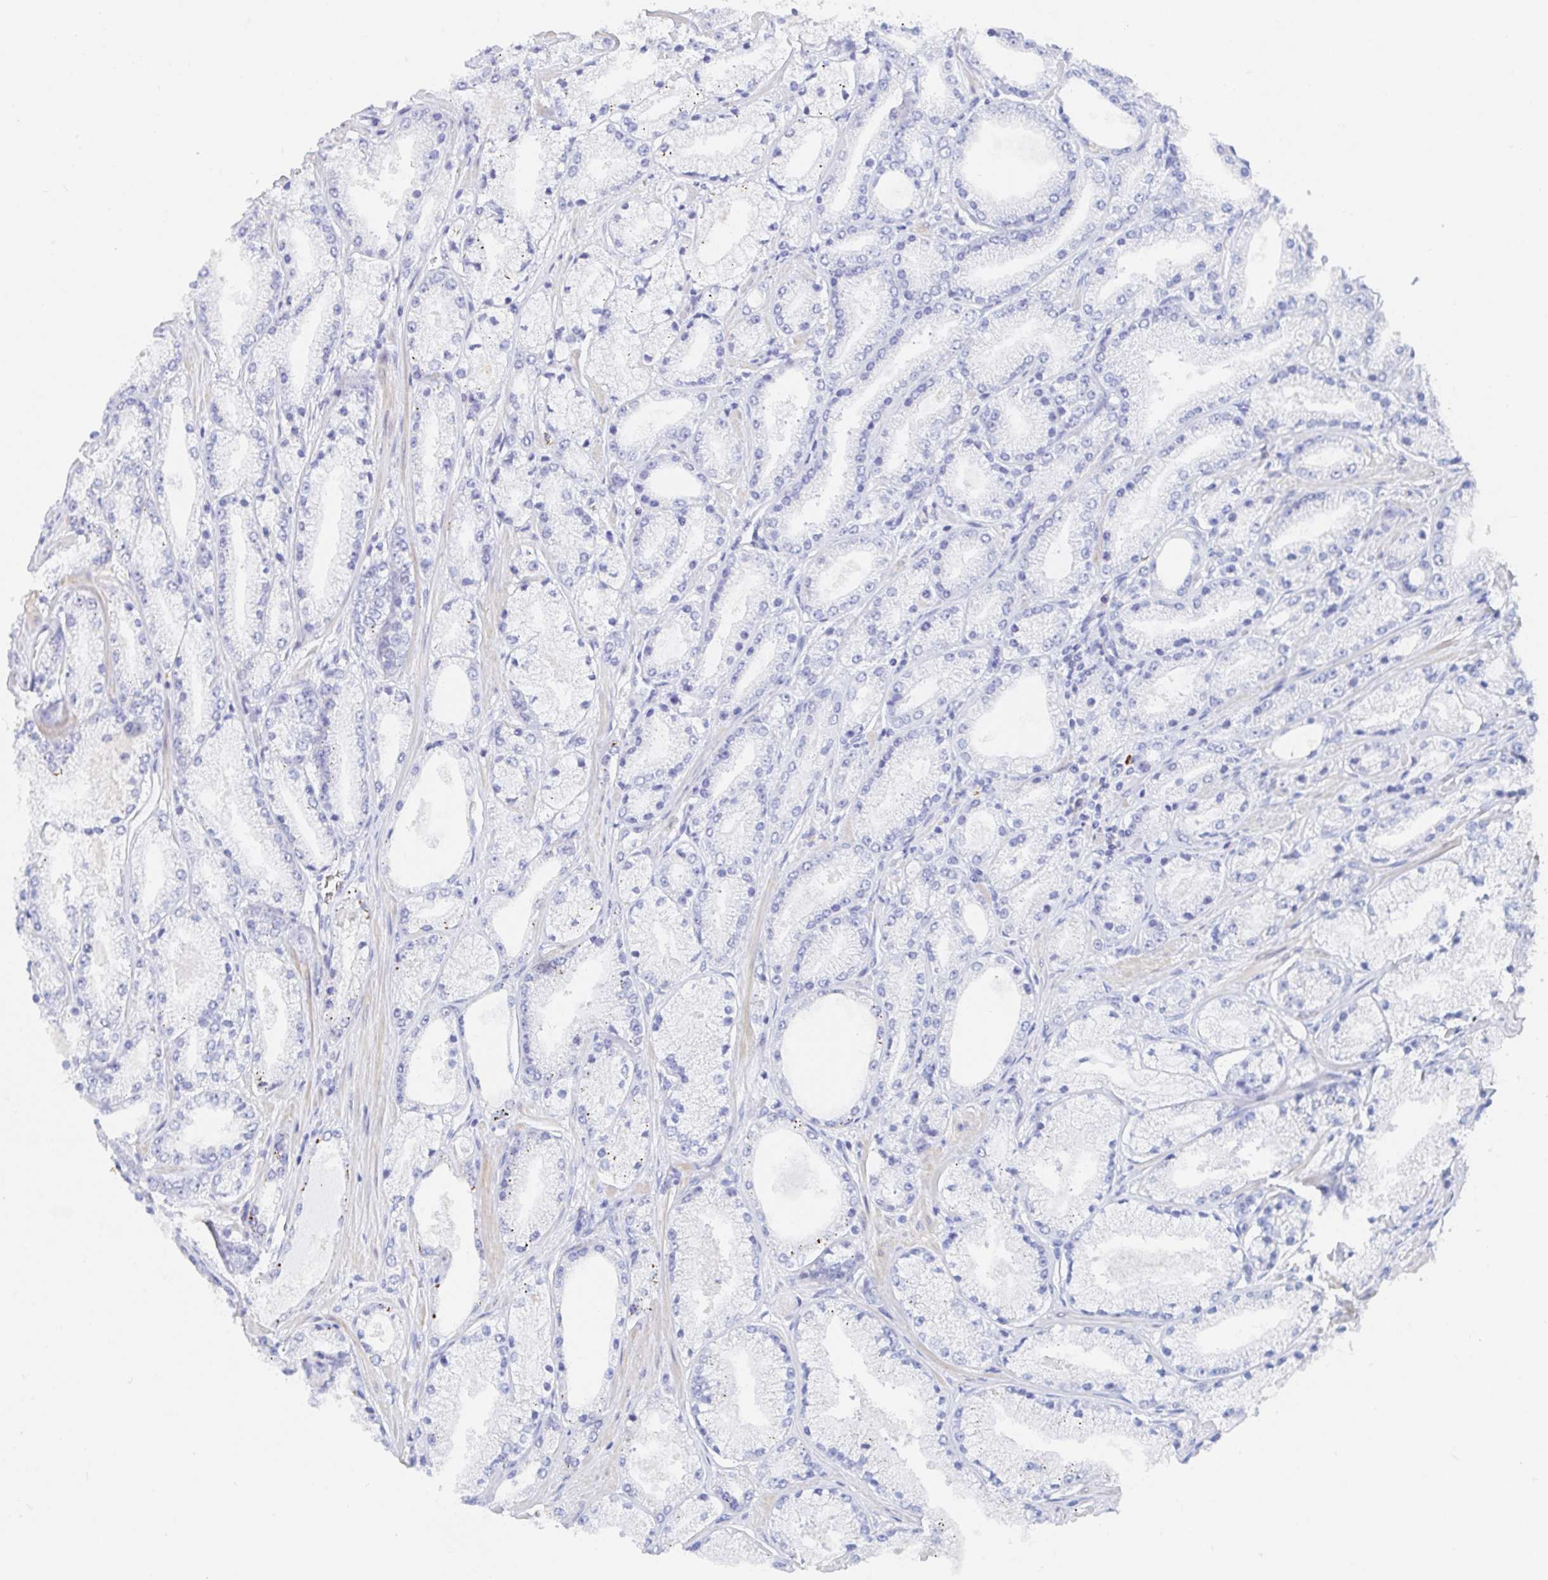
{"staining": {"intensity": "weak", "quantity": "25%-75%", "location": "cytoplasmic/membranous"}, "tissue": "prostate cancer", "cell_type": "Tumor cells", "image_type": "cancer", "snomed": [{"axis": "morphology", "description": "Adenocarcinoma, High grade"}, {"axis": "topography", "description": "Prostate"}], "caption": "Brown immunohistochemical staining in human prostate cancer reveals weak cytoplasmic/membranous staining in about 25%-75% of tumor cells.", "gene": "PACSIN1", "patient": {"sex": "male", "age": 63}}